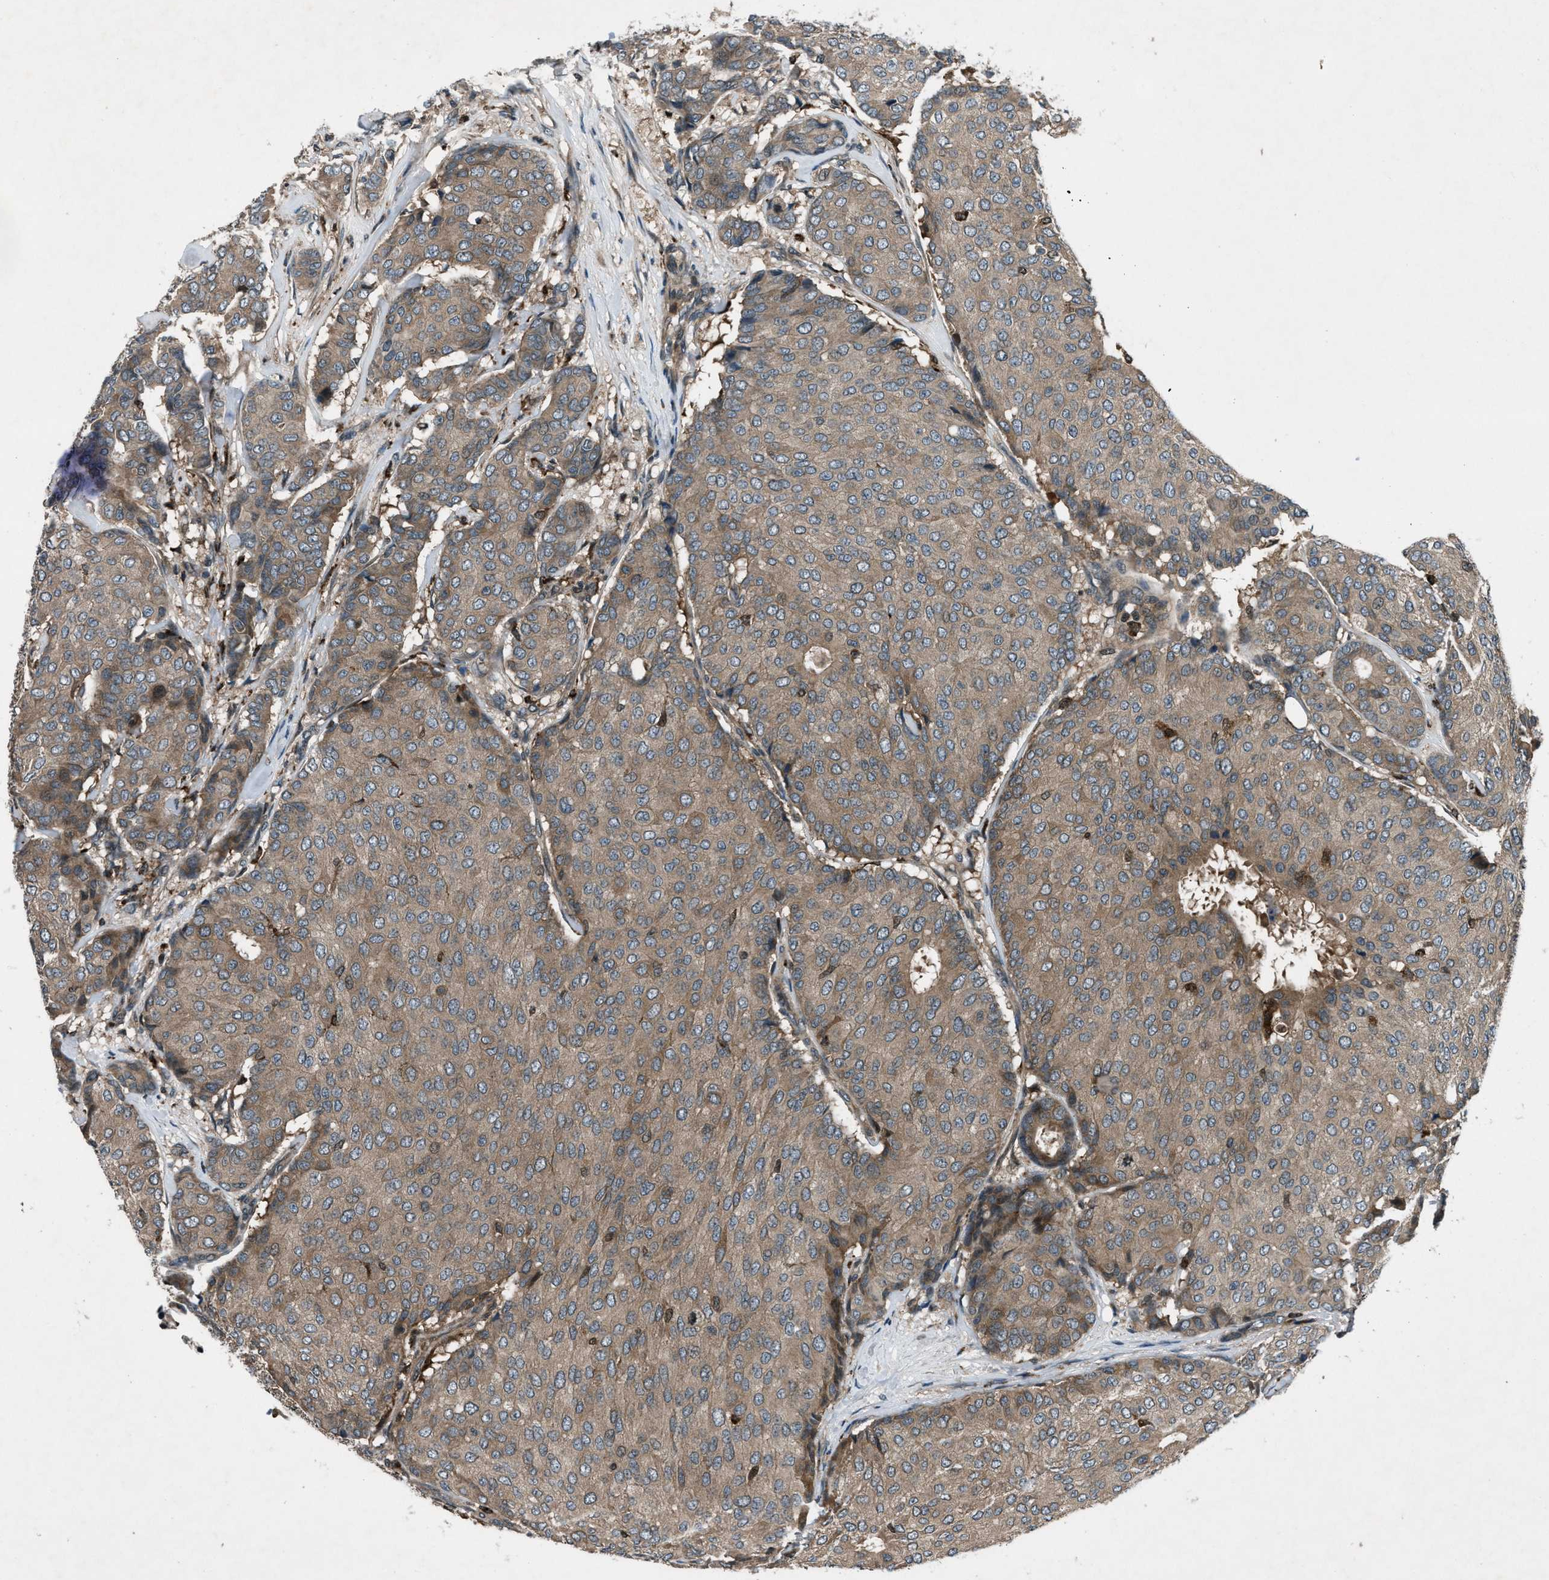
{"staining": {"intensity": "moderate", "quantity": ">75%", "location": "cytoplasmic/membranous"}, "tissue": "breast cancer", "cell_type": "Tumor cells", "image_type": "cancer", "snomed": [{"axis": "morphology", "description": "Duct carcinoma"}, {"axis": "topography", "description": "Breast"}], "caption": "Immunohistochemical staining of human infiltrating ductal carcinoma (breast) displays moderate cytoplasmic/membranous protein expression in about >75% of tumor cells.", "gene": "EPSTI1", "patient": {"sex": "female", "age": 75}}